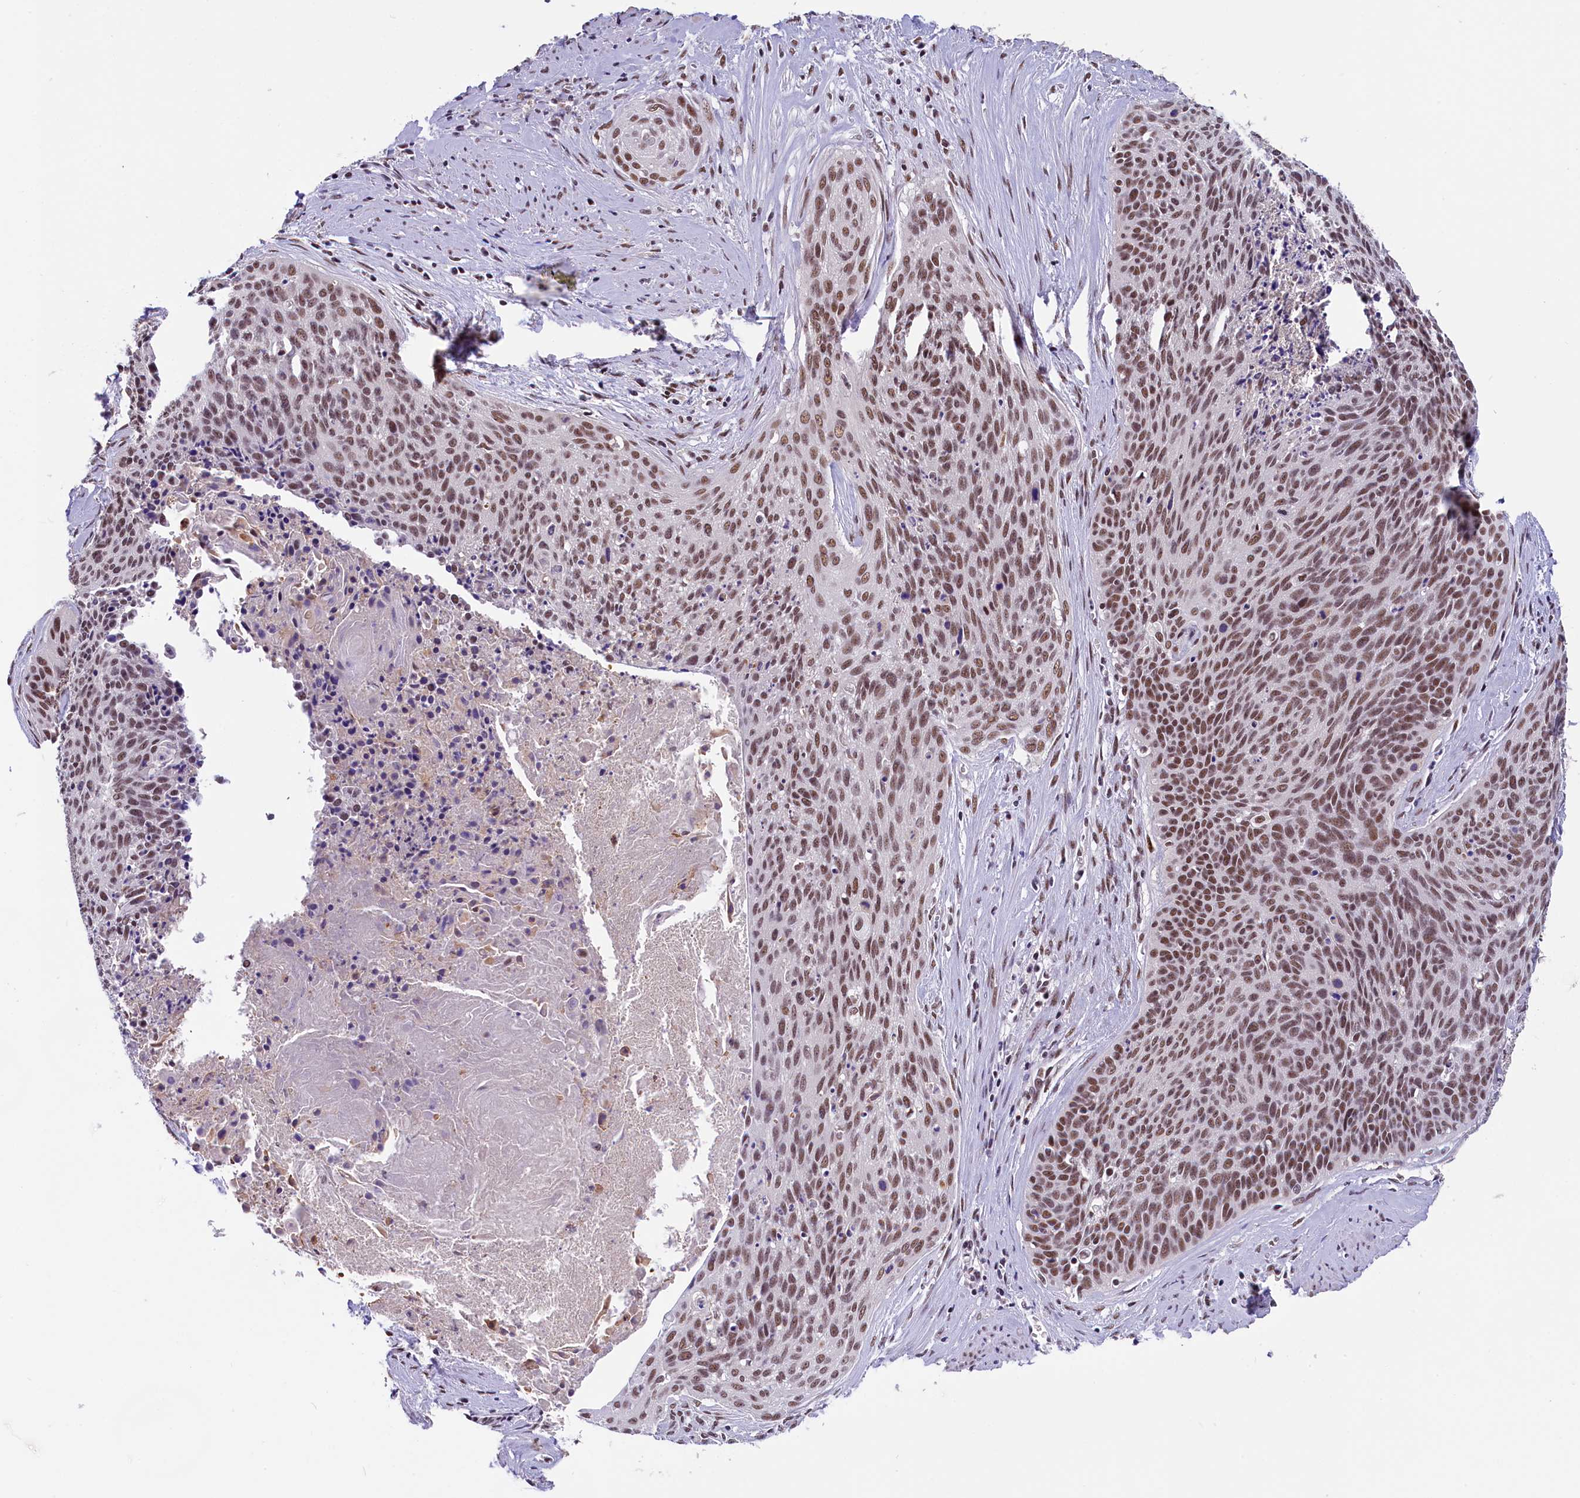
{"staining": {"intensity": "moderate", "quantity": ">75%", "location": "nuclear"}, "tissue": "cervical cancer", "cell_type": "Tumor cells", "image_type": "cancer", "snomed": [{"axis": "morphology", "description": "Squamous cell carcinoma, NOS"}, {"axis": "topography", "description": "Cervix"}], "caption": "IHC (DAB (3,3'-diaminobenzidine)) staining of squamous cell carcinoma (cervical) shows moderate nuclear protein expression in about >75% of tumor cells. The staining was performed using DAB, with brown indicating positive protein expression. Nuclei are stained blue with hematoxylin.", "gene": "ZC3H4", "patient": {"sex": "female", "age": 55}}